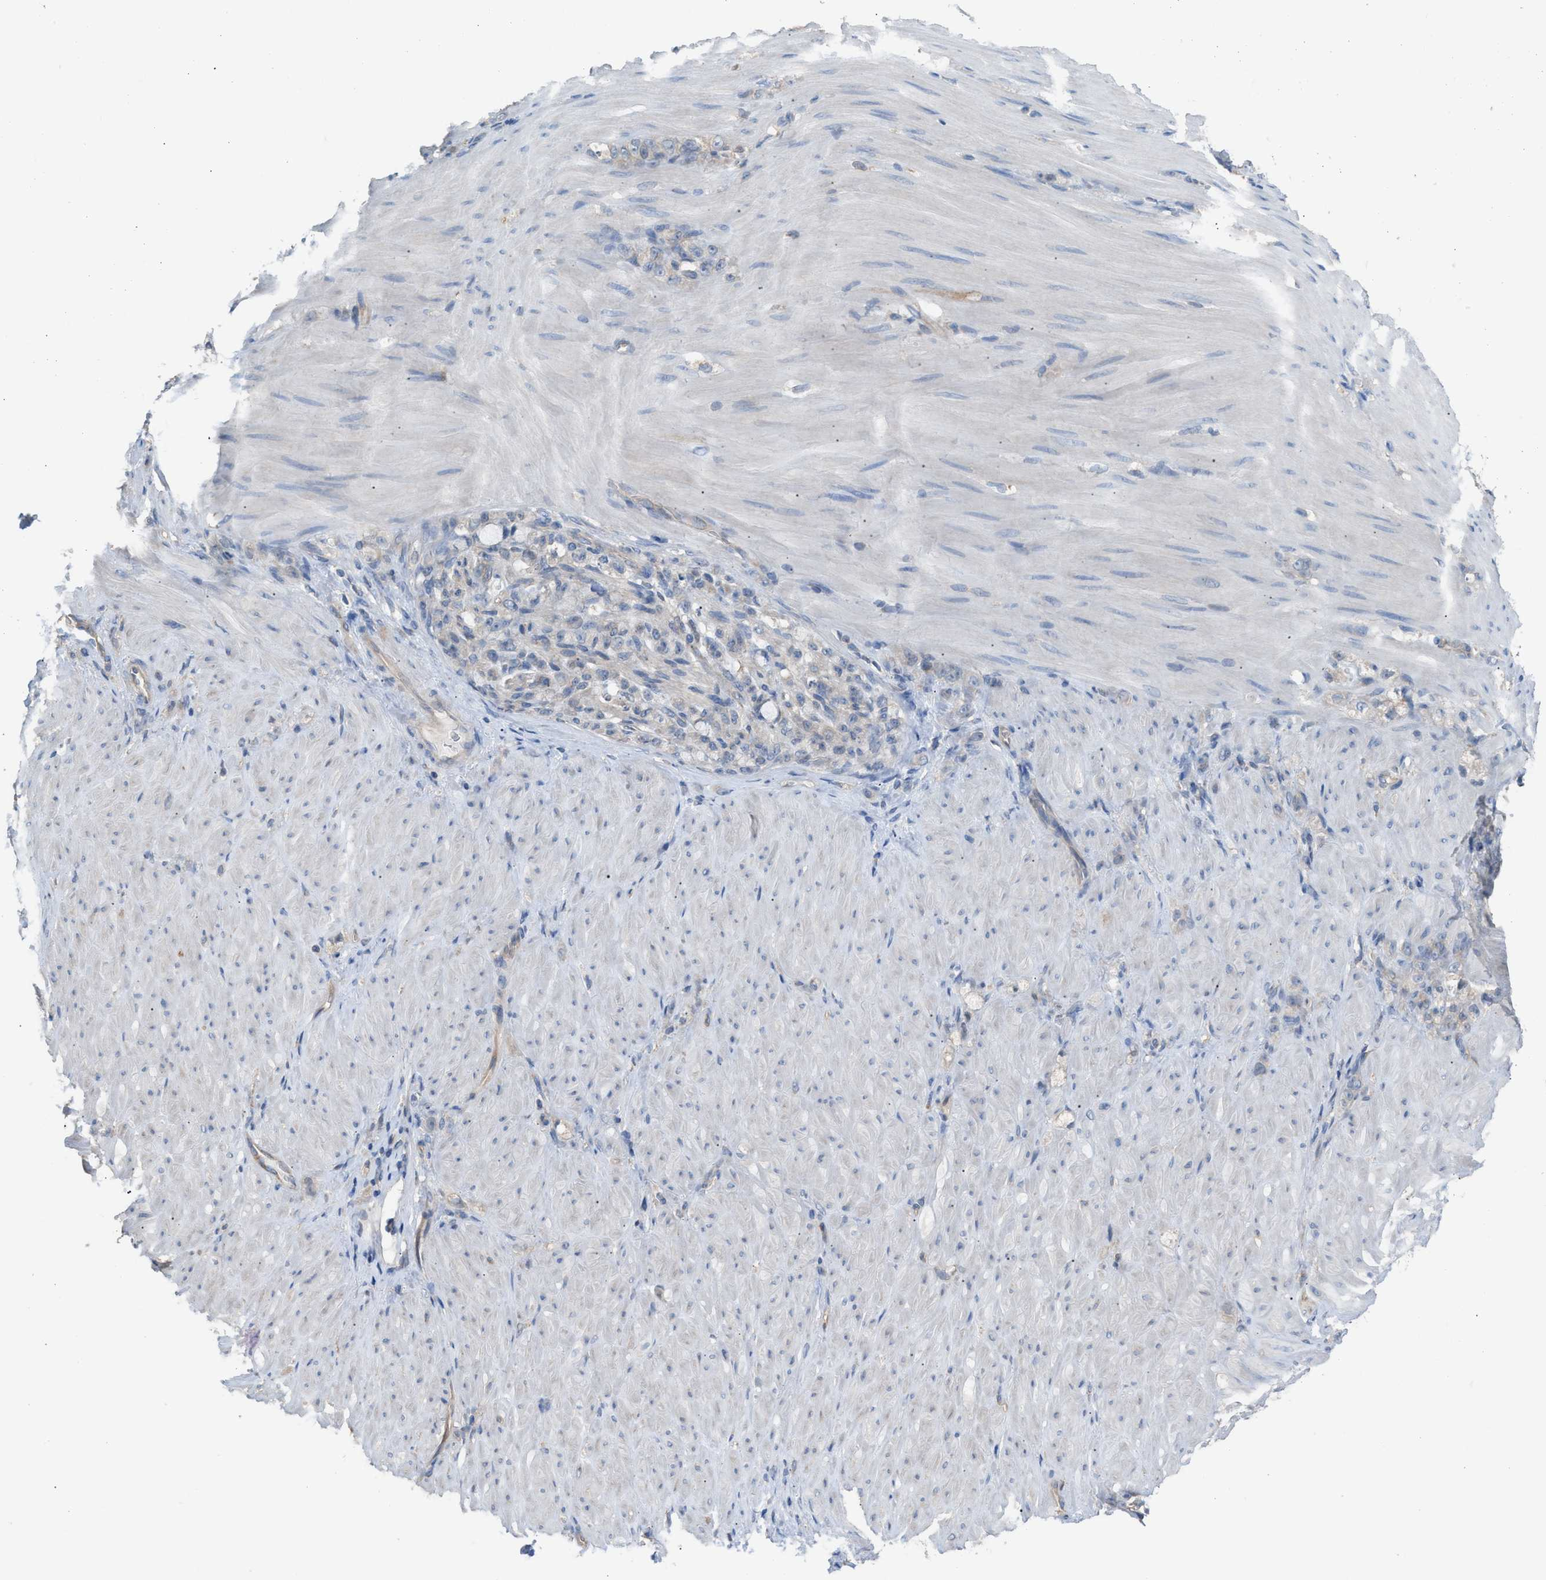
{"staining": {"intensity": "negative", "quantity": "none", "location": "none"}, "tissue": "stomach cancer", "cell_type": "Tumor cells", "image_type": "cancer", "snomed": [{"axis": "morphology", "description": "Normal tissue, NOS"}, {"axis": "morphology", "description": "Adenocarcinoma, NOS"}, {"axis": "topography", "description": "Stomach"}], "caption": "High power microscopy image of an IHC image of adenocarcinoma (stomach), revealing no significant staining in tumor cells.", "gene": "NQO2", "patient": {"sex": "male", "age": 82}}